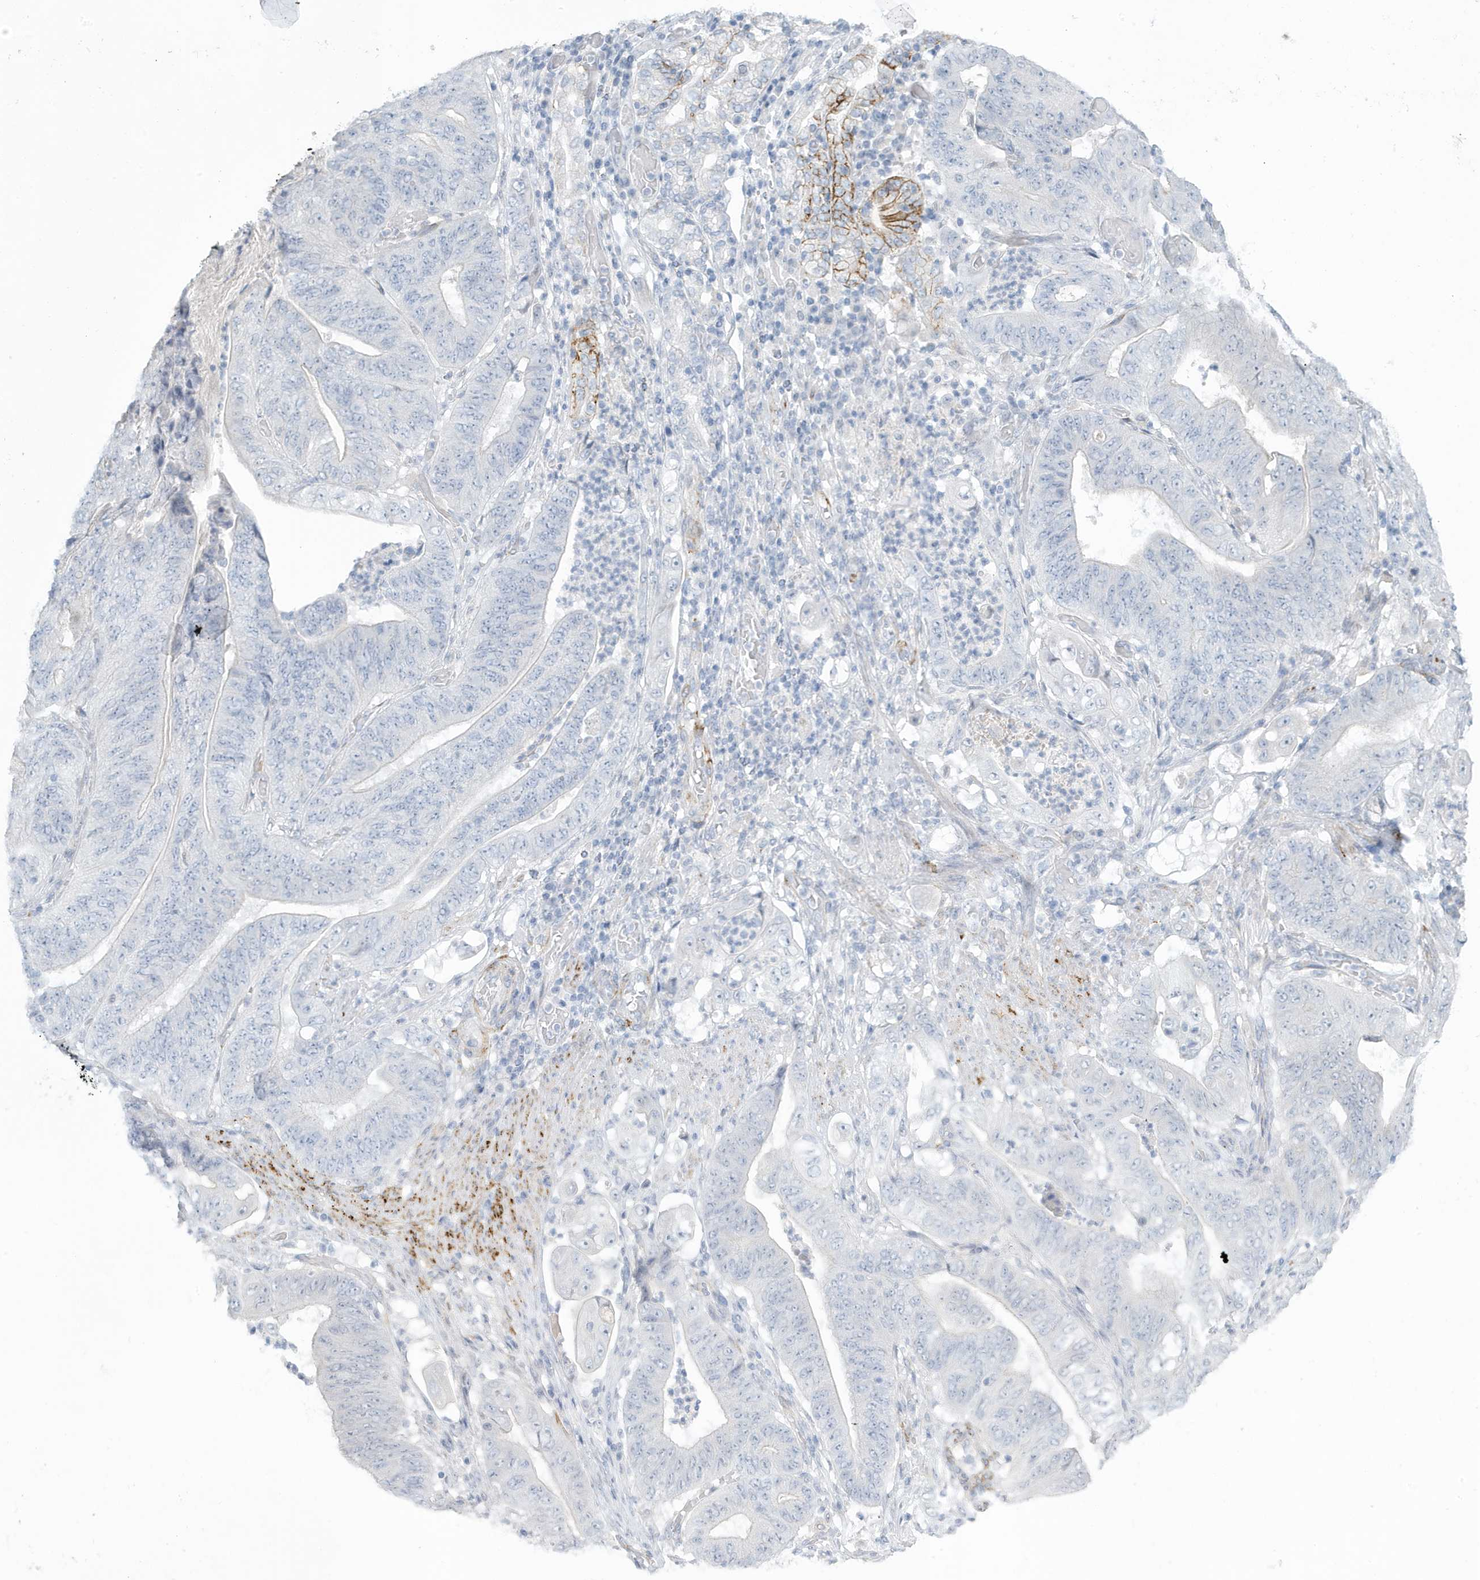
{"staining": {"intensity": "moderate", "quantity": "<25%", "location": "cytoplasmic/membranous"}, "tissue": "stomach cancer", "cell_type": "Tumor cells", "image_type": "cancer", "snomed": [{"axis": "morphology", "description": "Adenocarcinoma, NOS"}, {"axis": "topography", "description": "Stomach"}], "caption": "A high-resolution image shows immunohistochemistry staining of adenocarcinoma (stomach), which displays moderate cytoplasmic/membranous positivity in about <25% of tumor cells.", "gene": "PERM1", "patient": {"sex": "female", "age": 73}}